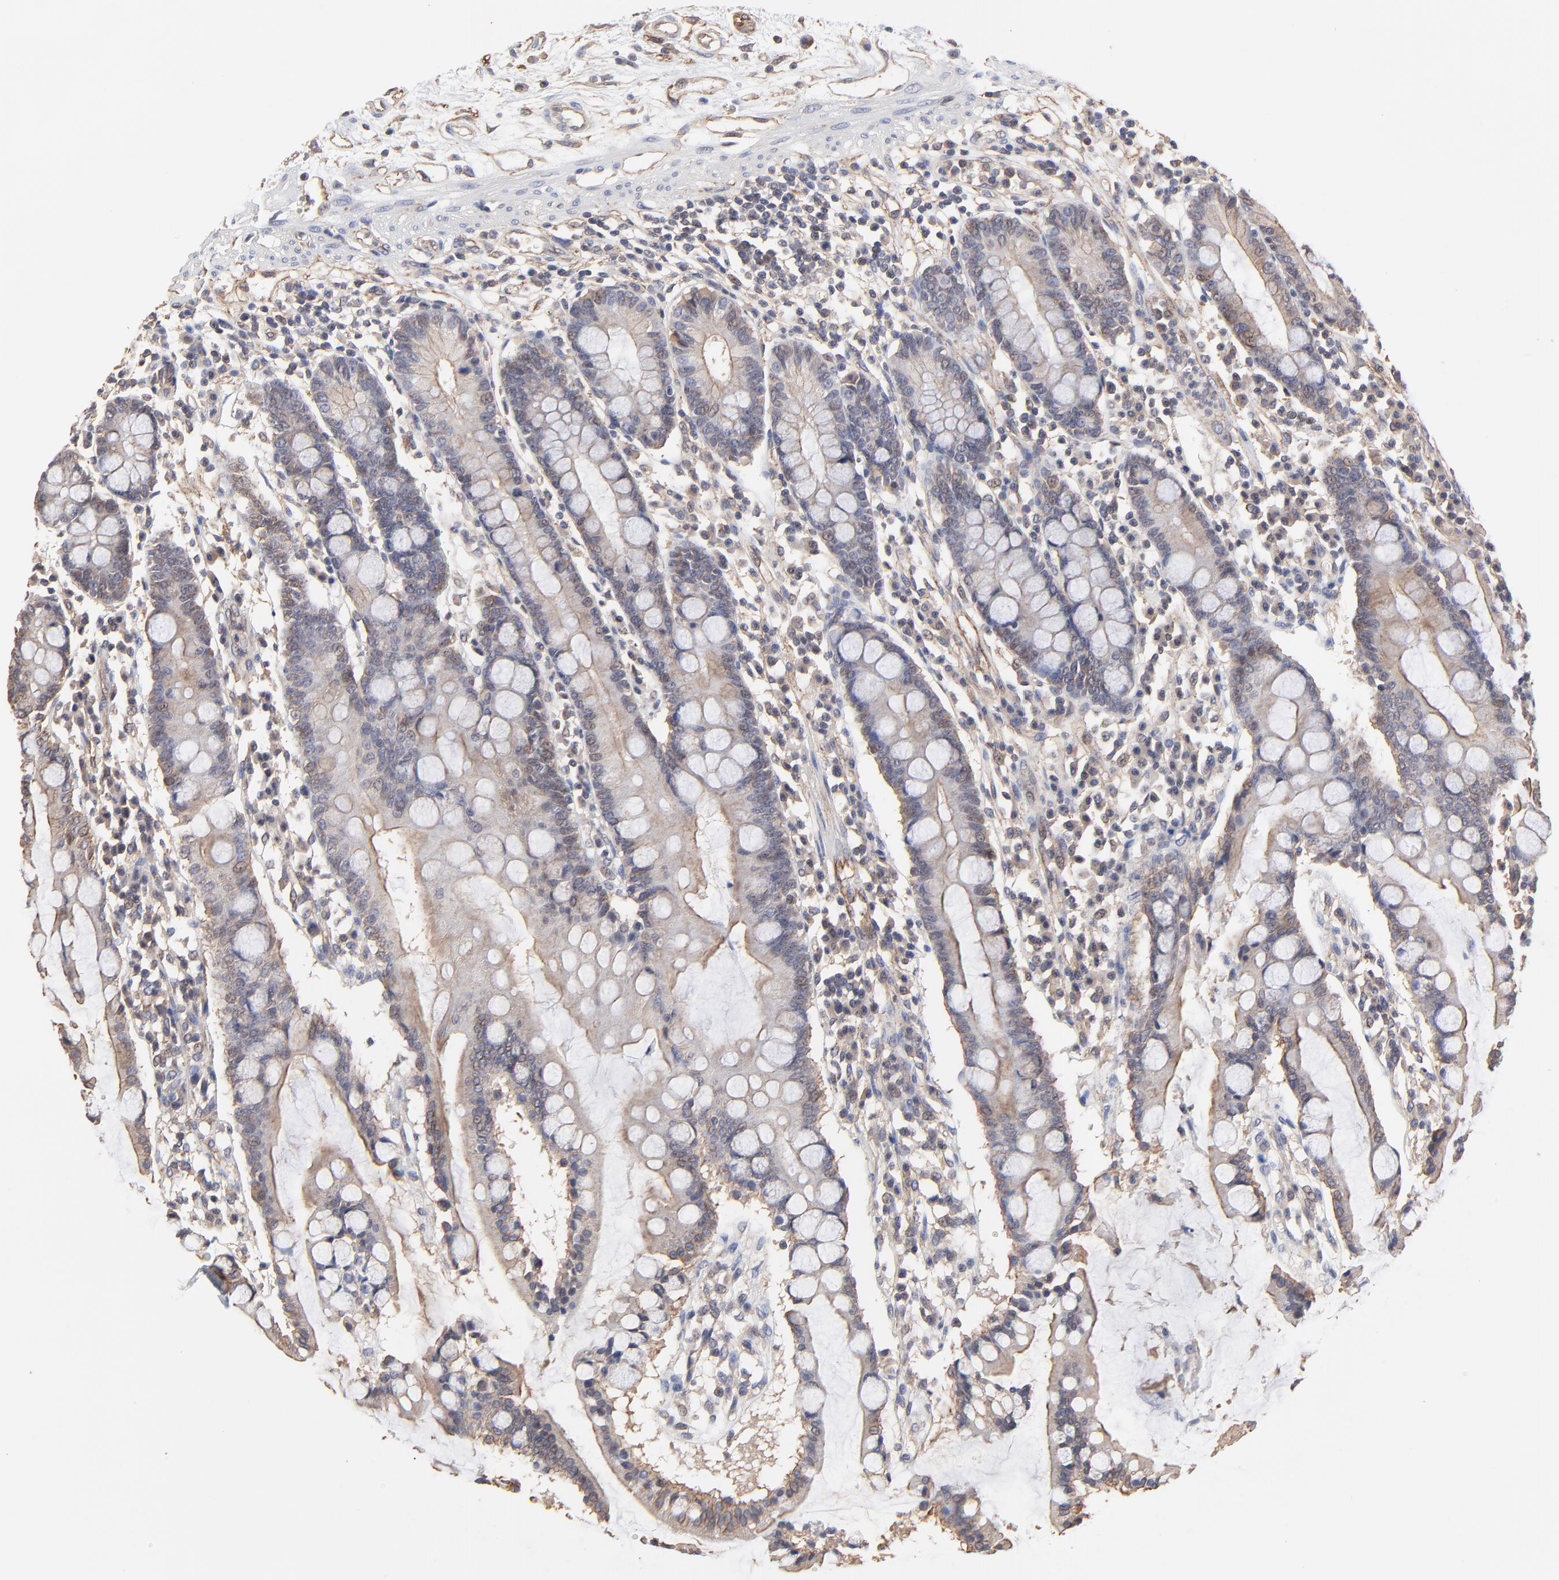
{"staining": {"intensity": "moderate", "quantity": "25%-75%", "location": "cytoplasmic/membranous"}, "tissue": "small intestine", "cell_type": "Glandular cells", "image_type": "normal", "snomed": [{"axis": "morphology", "description": "Normal tissue, NOS"}, {"axis": "topography", "description": "Small intestine"}], "caption": "Small intestine stained with a brown dye shows moderate cytoplasmic/membranous positive staining in about 25%-75% of glandular cells.", "gene": "ARMT1", "patient": {"sex": "female", "age": 51}}